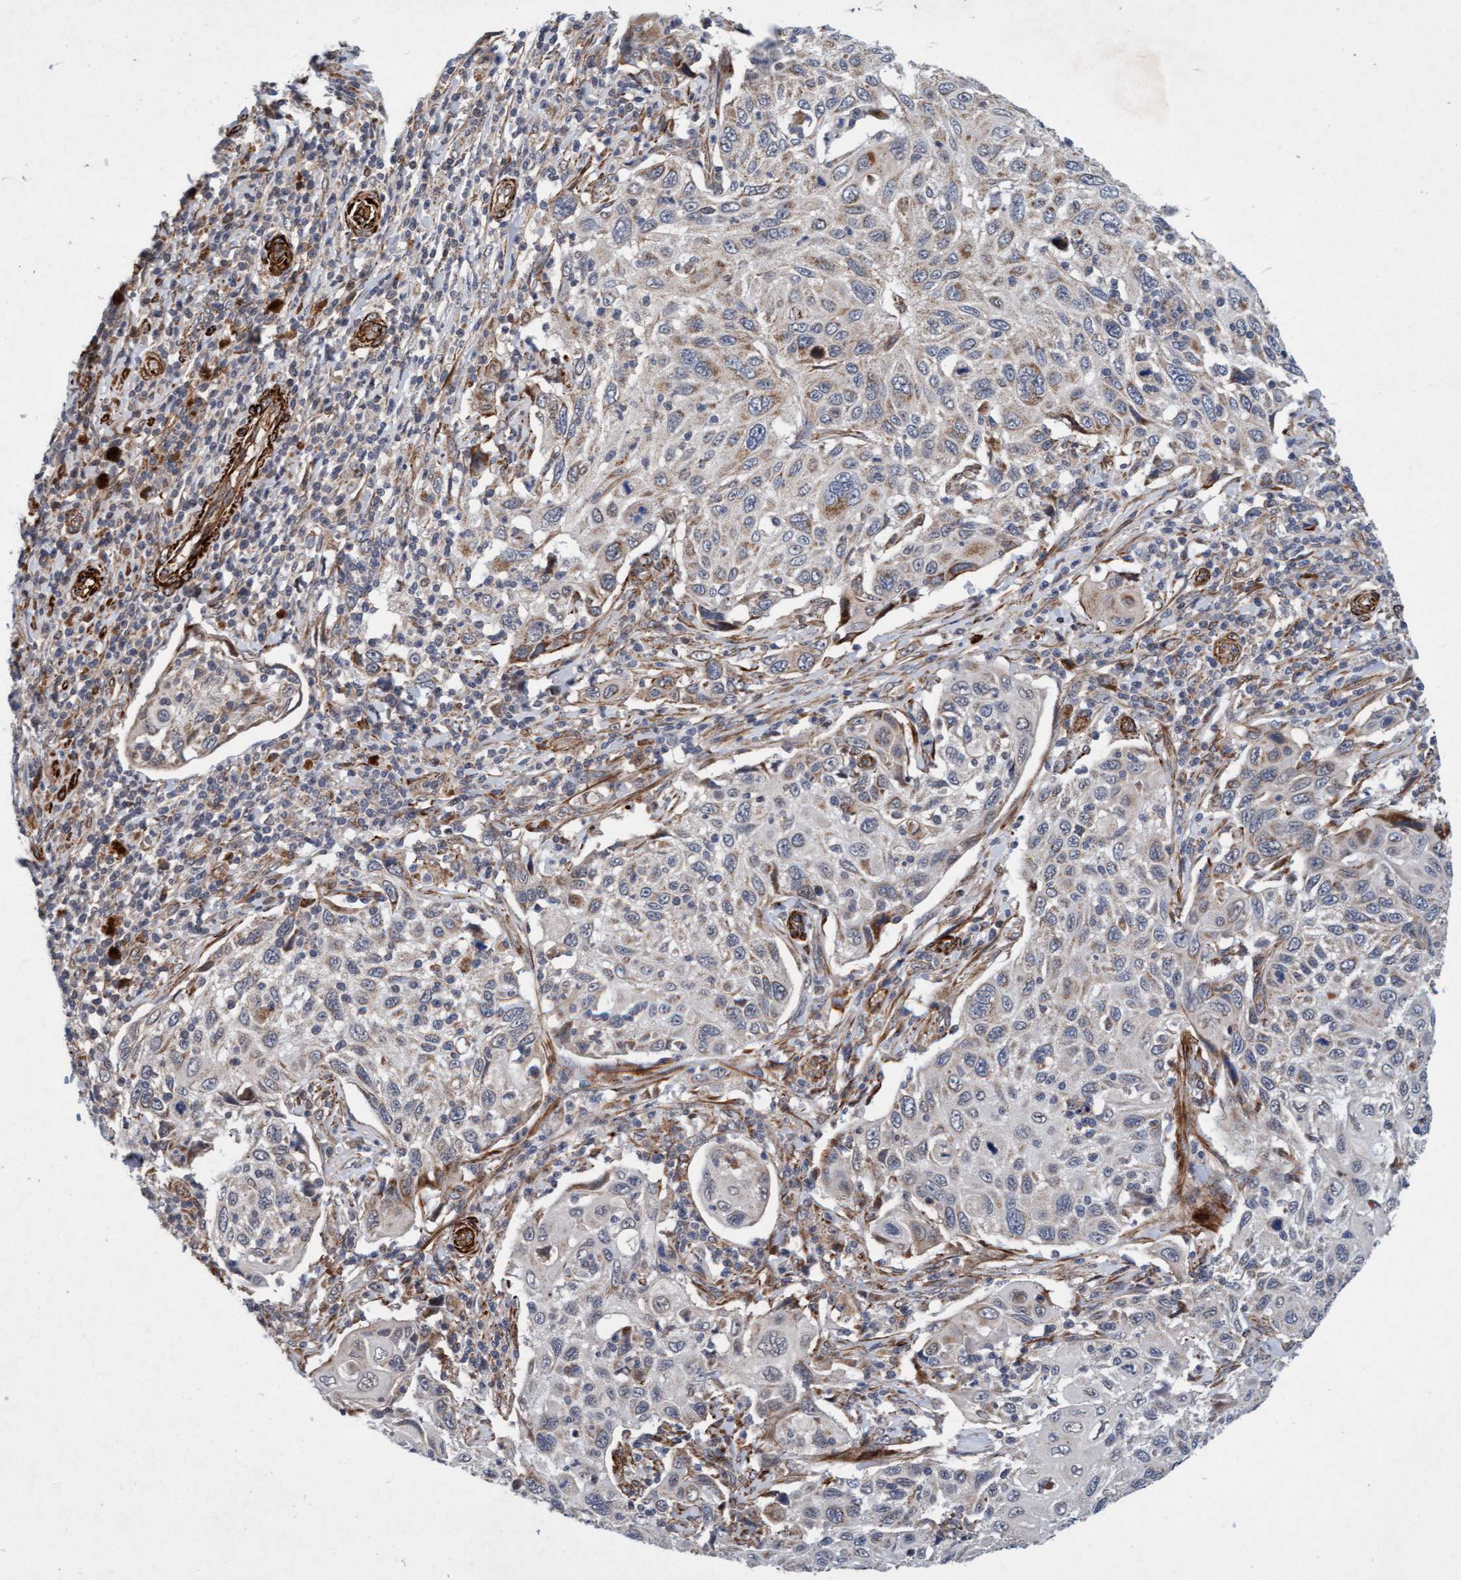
{"staining": {"intensity": "weak", "quantity": "<25%", "location": "cytoplasmic/membranous"}, "tissue": "cervical cancer", "cell_type": "Tumor cells", "image_type": "cancer", "snomed": [{"axis": "morphology", "description": "Squamous cell carcinoma, NOS"}, {"axis": "topography", "description": "Cervix"}], "caption": "High magnification brightfield microscopy of cervical cancer (squamous cell carcinoma) stained with DAB (brown) and counterstained with hematoxylin (blue): tumor cells show no significant expression.", "gene": "TMEM70", "patient": {"sex": "female", "age": 70}}